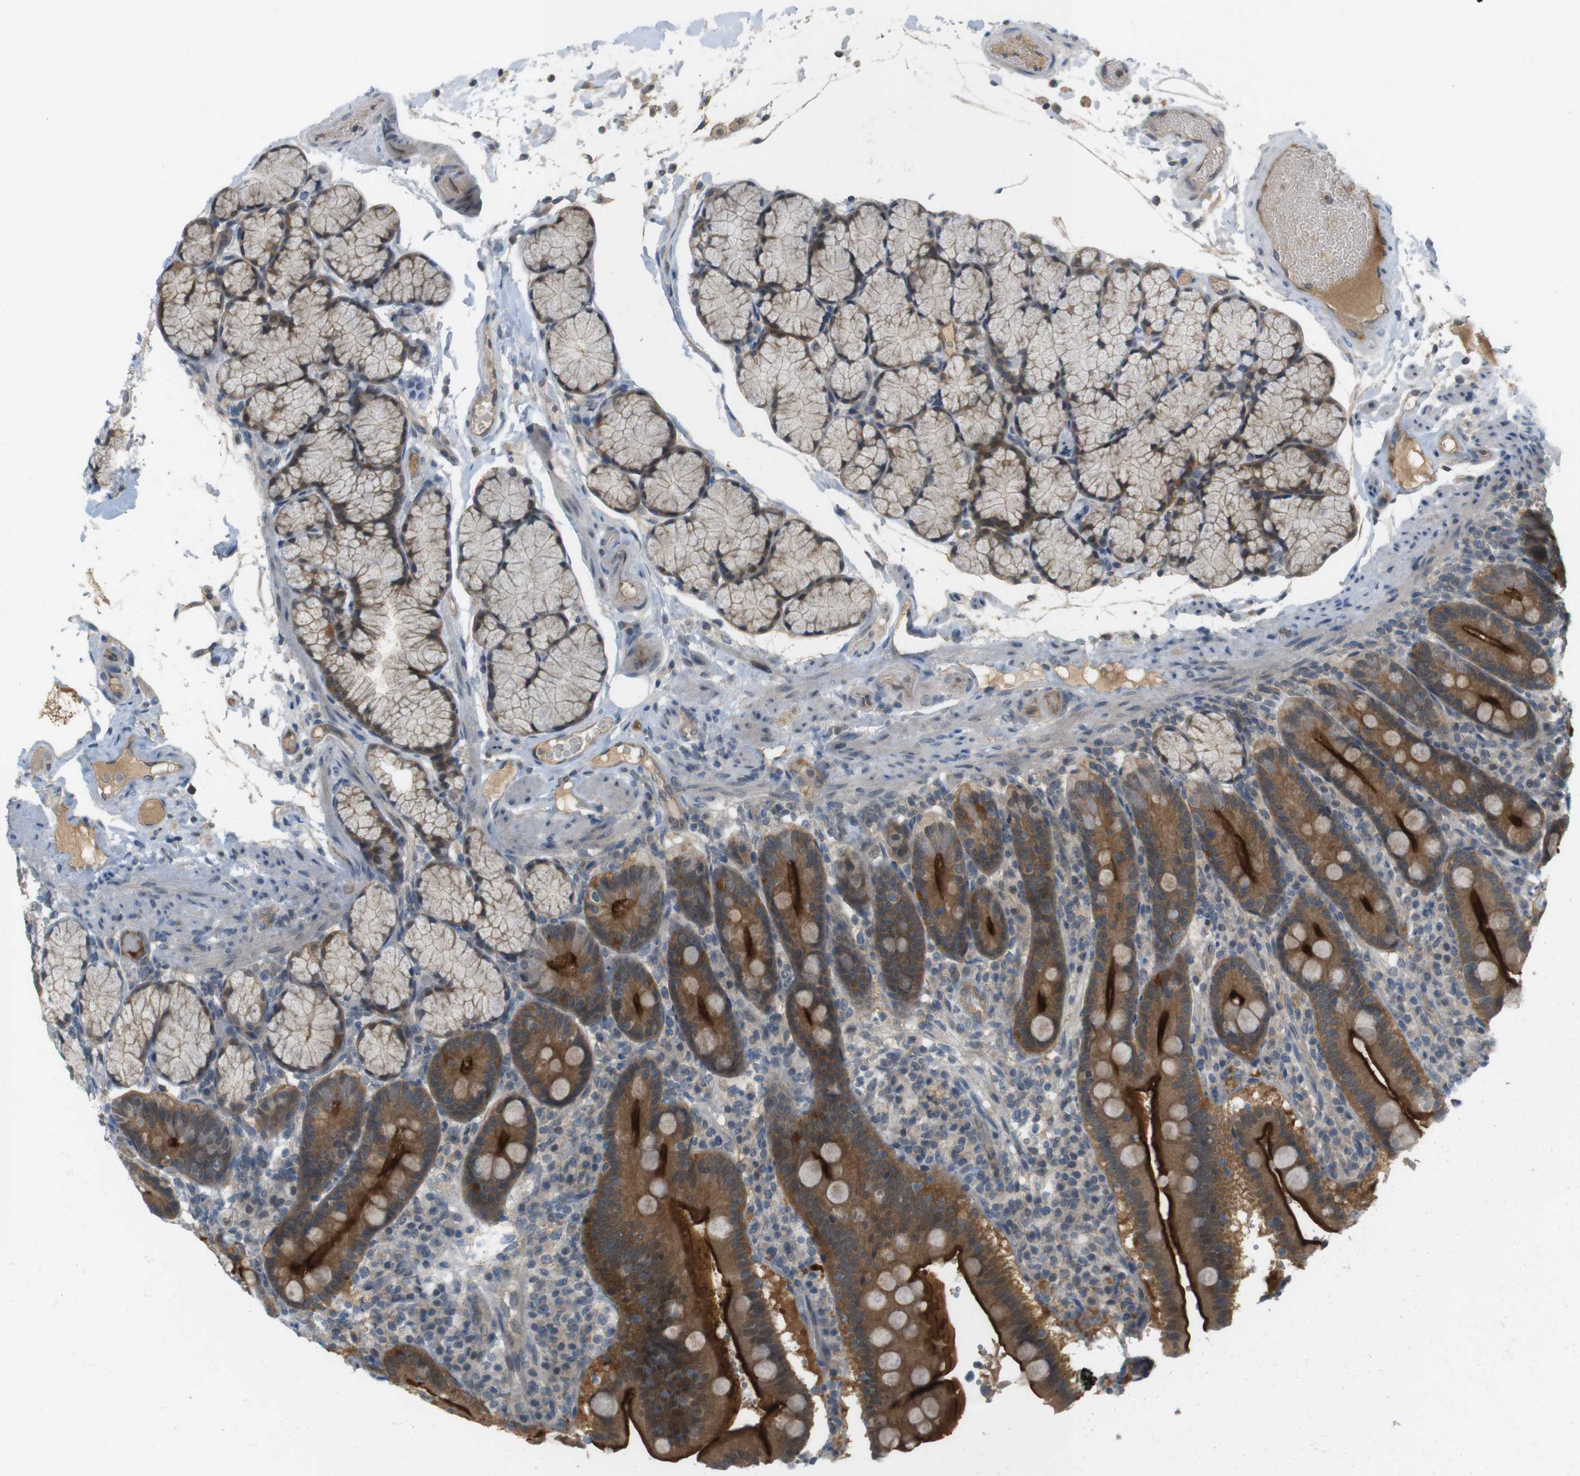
{"staining": {"intensity": "strong", "quantity": ">75%", "location": "cytoplasmic/membranous"}, "tissue": "duodenum", "cell_type": "Glandular cells", "image_type": "normal", "snomed": [{"axis": "morphology", "description": "Normal tissue, NOS"}, {"axis": "topography", "description": "Small intestine, NOS"}], "caption": "A high-resolution photomicrograph shows IHC staining of normal duodenum, which shows strong cytoplasmic/membranous expression in about >75% of glandular cells. (Brightfield microscopy of DAB IHC at high magnification).", "gene": "ZDHHC20", "patient": {"sex": "female", "age": 71}}